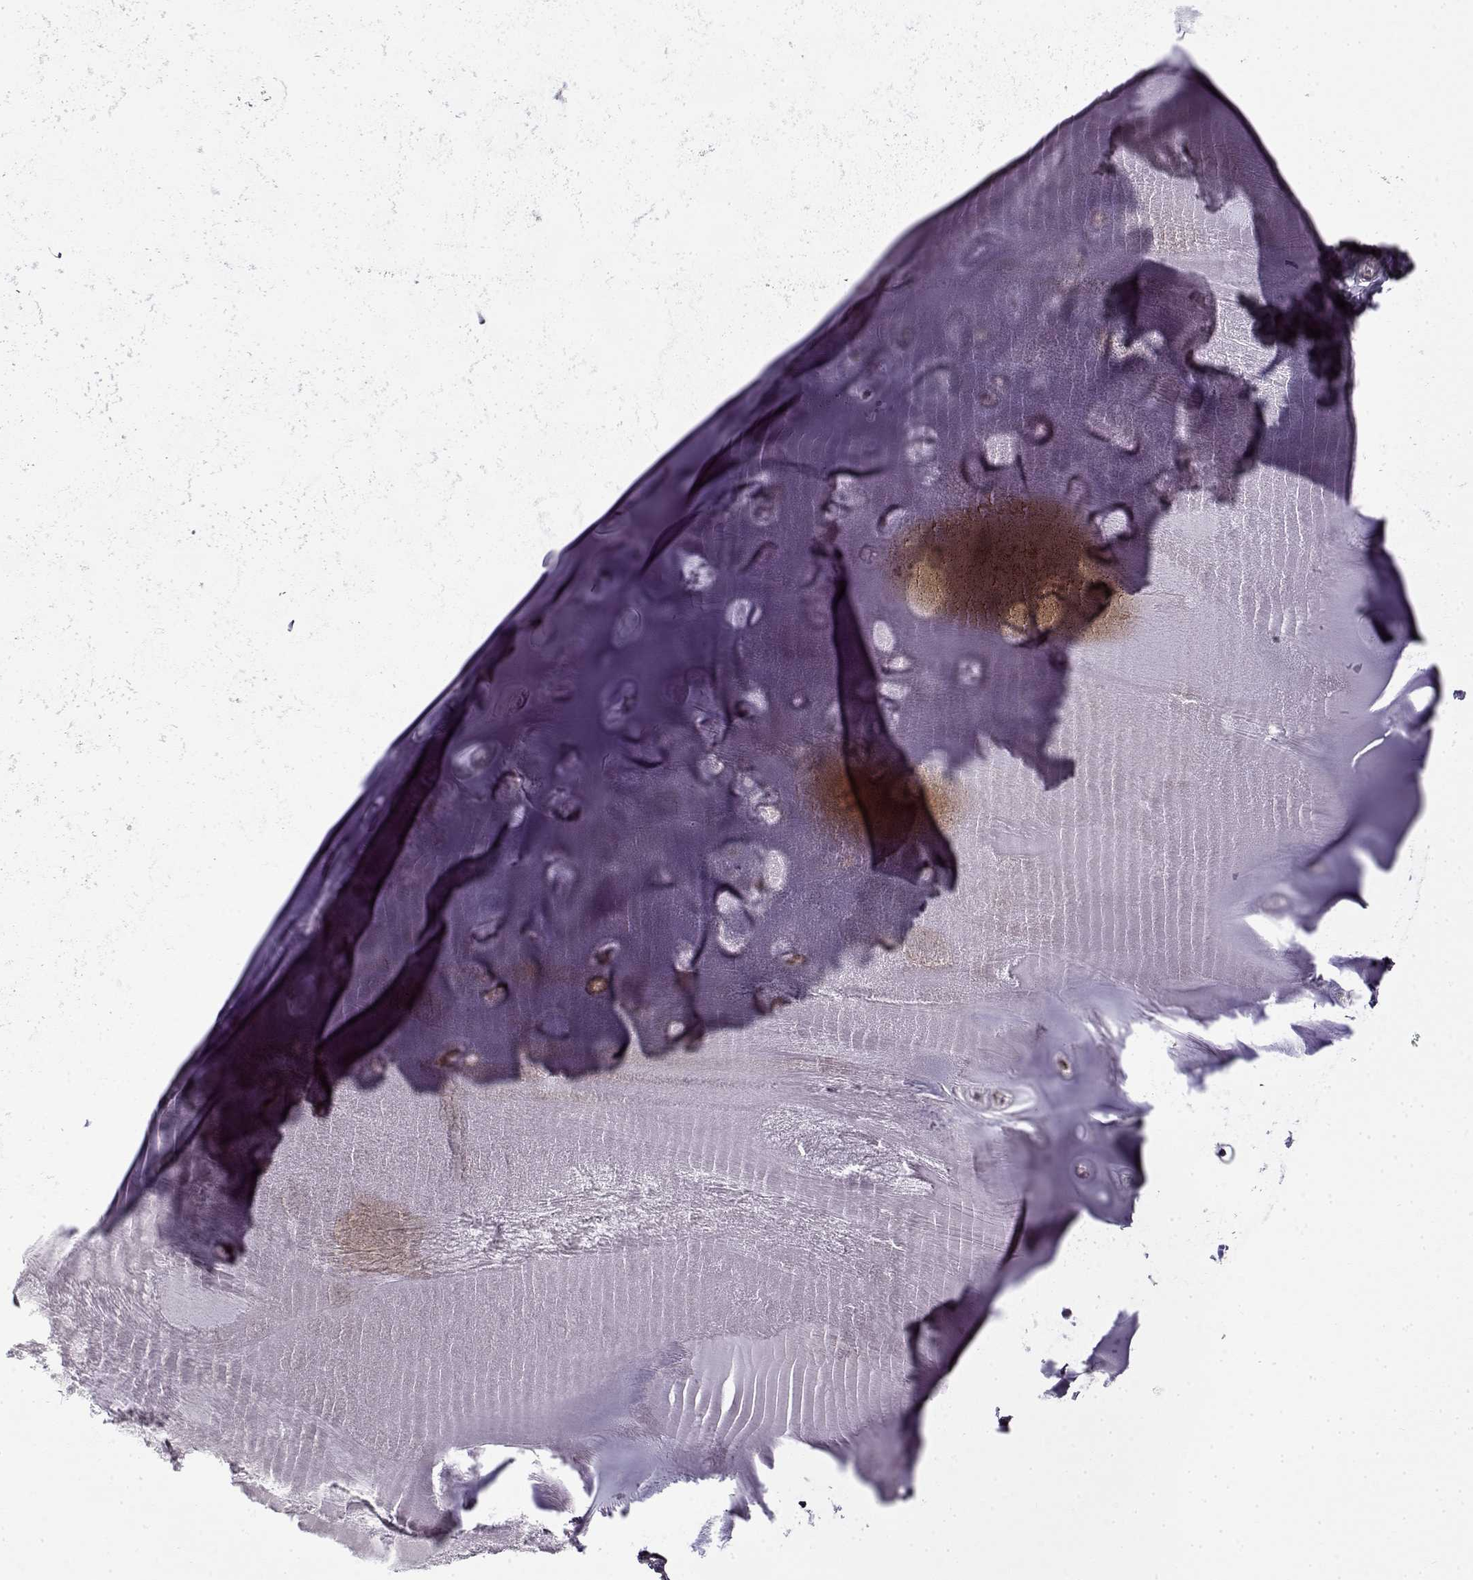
{"staining": {"intensity": "negative", "quantity": "none", "location": "none"}, "tissue": "soft tissue", "cell_type": "Chondrocytes", "image_type": "normal", "snomed": [{"axis": "morphology", "description": "Normal tissue, NOS"}, {"axis": "morphology", "description": "Squamous cell carcinoma, NOS"}, {"axis": "topography", "description": "Cartilage tissue"}, {"axis": "topography", "description": "Lung"}], "caption": "Chondrocytes show no significant protein positivity in unremarkable soft tissue. (DAB immunohistochemistry, high magnification).", "gene": "LAMB2", "patient": {"sex": "male", "age": 66}}